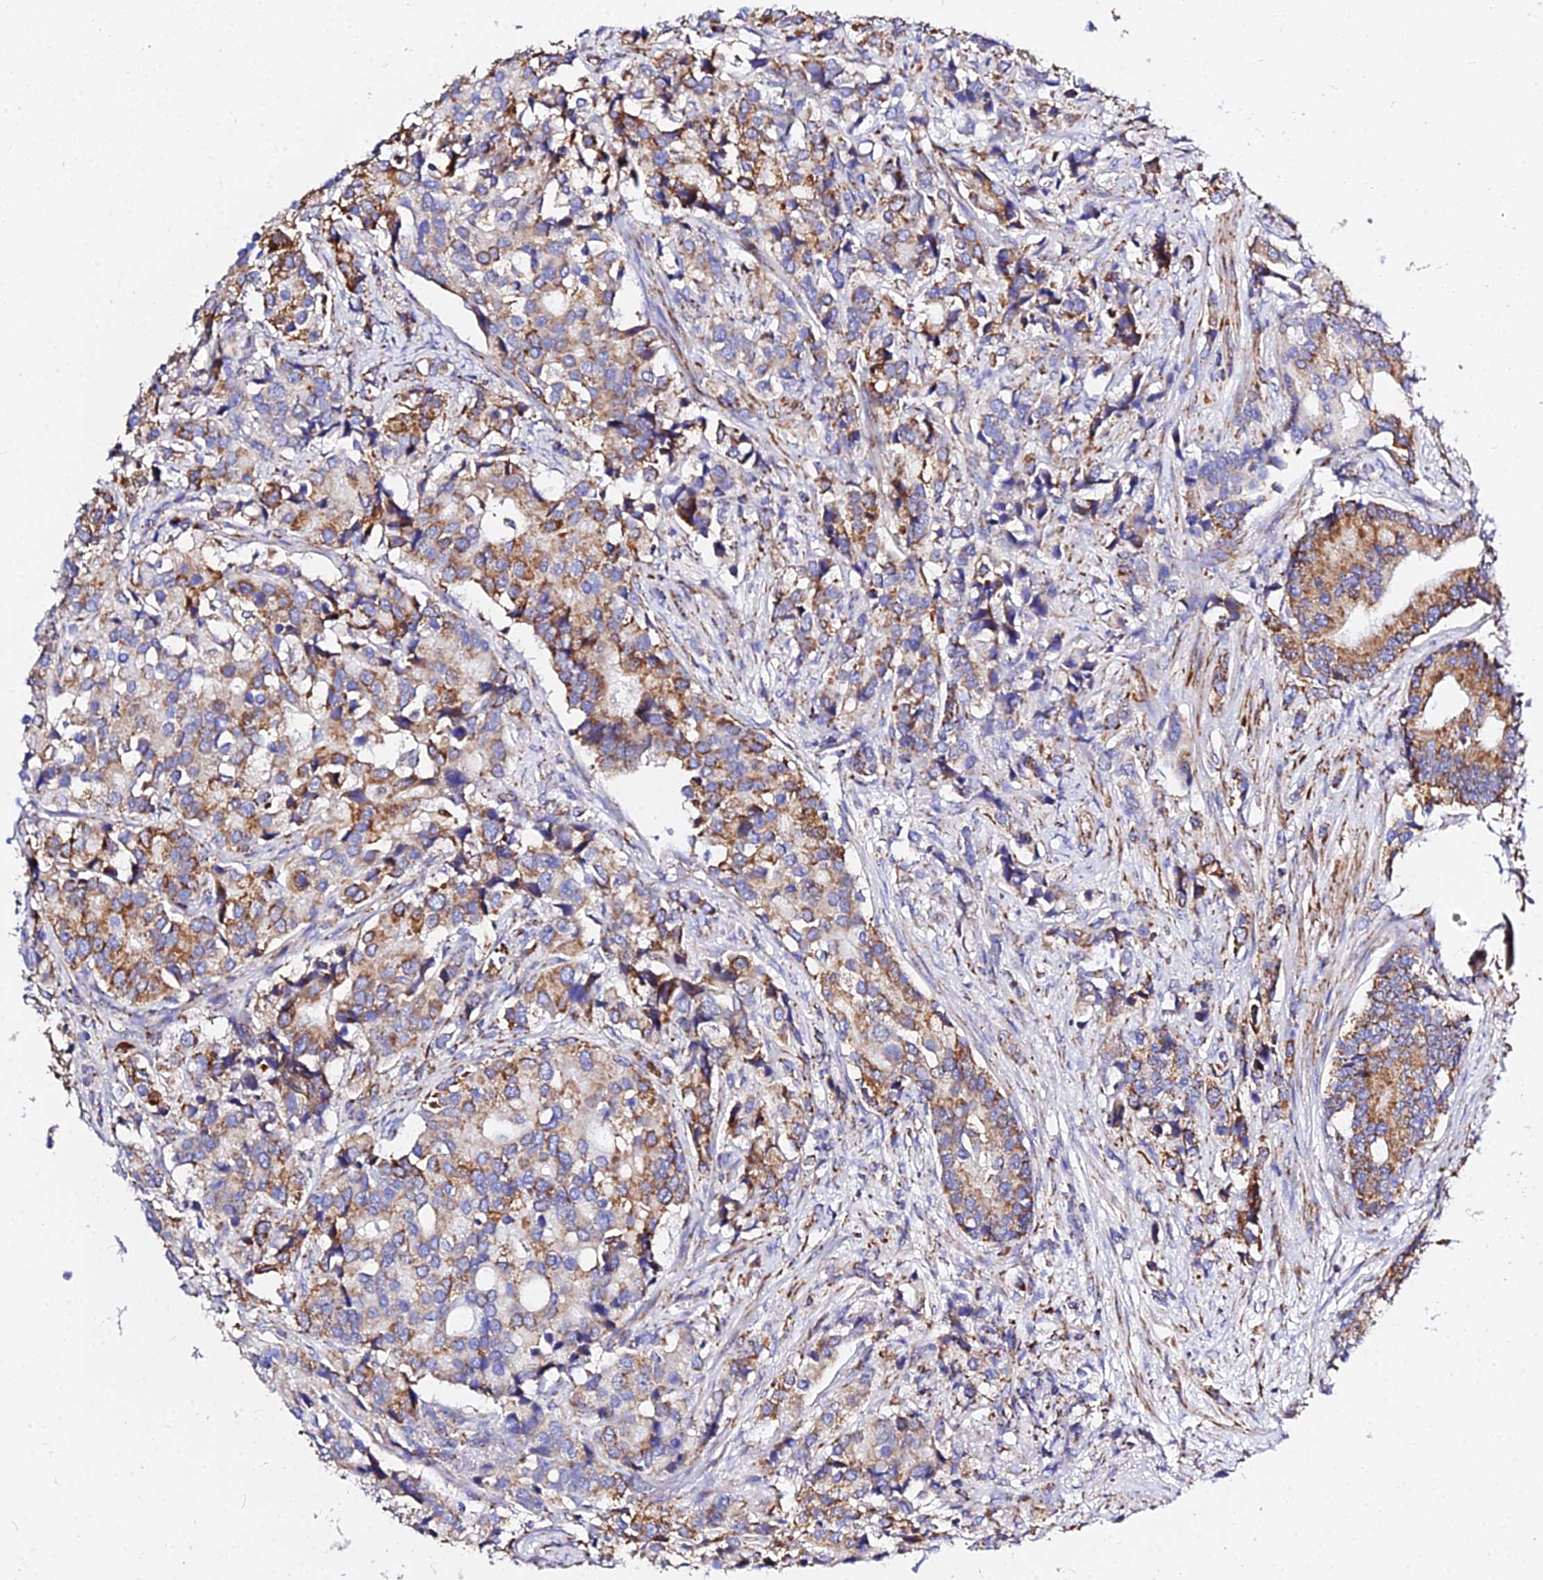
{"staining": {"intensity": "moderate", "quantity": ">75%", "location": "cytoplasmic/membranous"}, "tissue": "prostate cancer", "cell_type": "Tumor cells", "image_type": "cancer", "snomed": [{"axis": "morphology", "description": "Adenocarcinoma, High grade"}, {"axis": "topography", "description": "Prostate"}], "caption": "Moderate cytoplasmic/membranous protein expression is appreciated in about >75% of tumor cells in prostate cancer. Nuclei are stained in blue.", "gene": "ZNF573", "patient": {"sex": "male", "age": 62}}